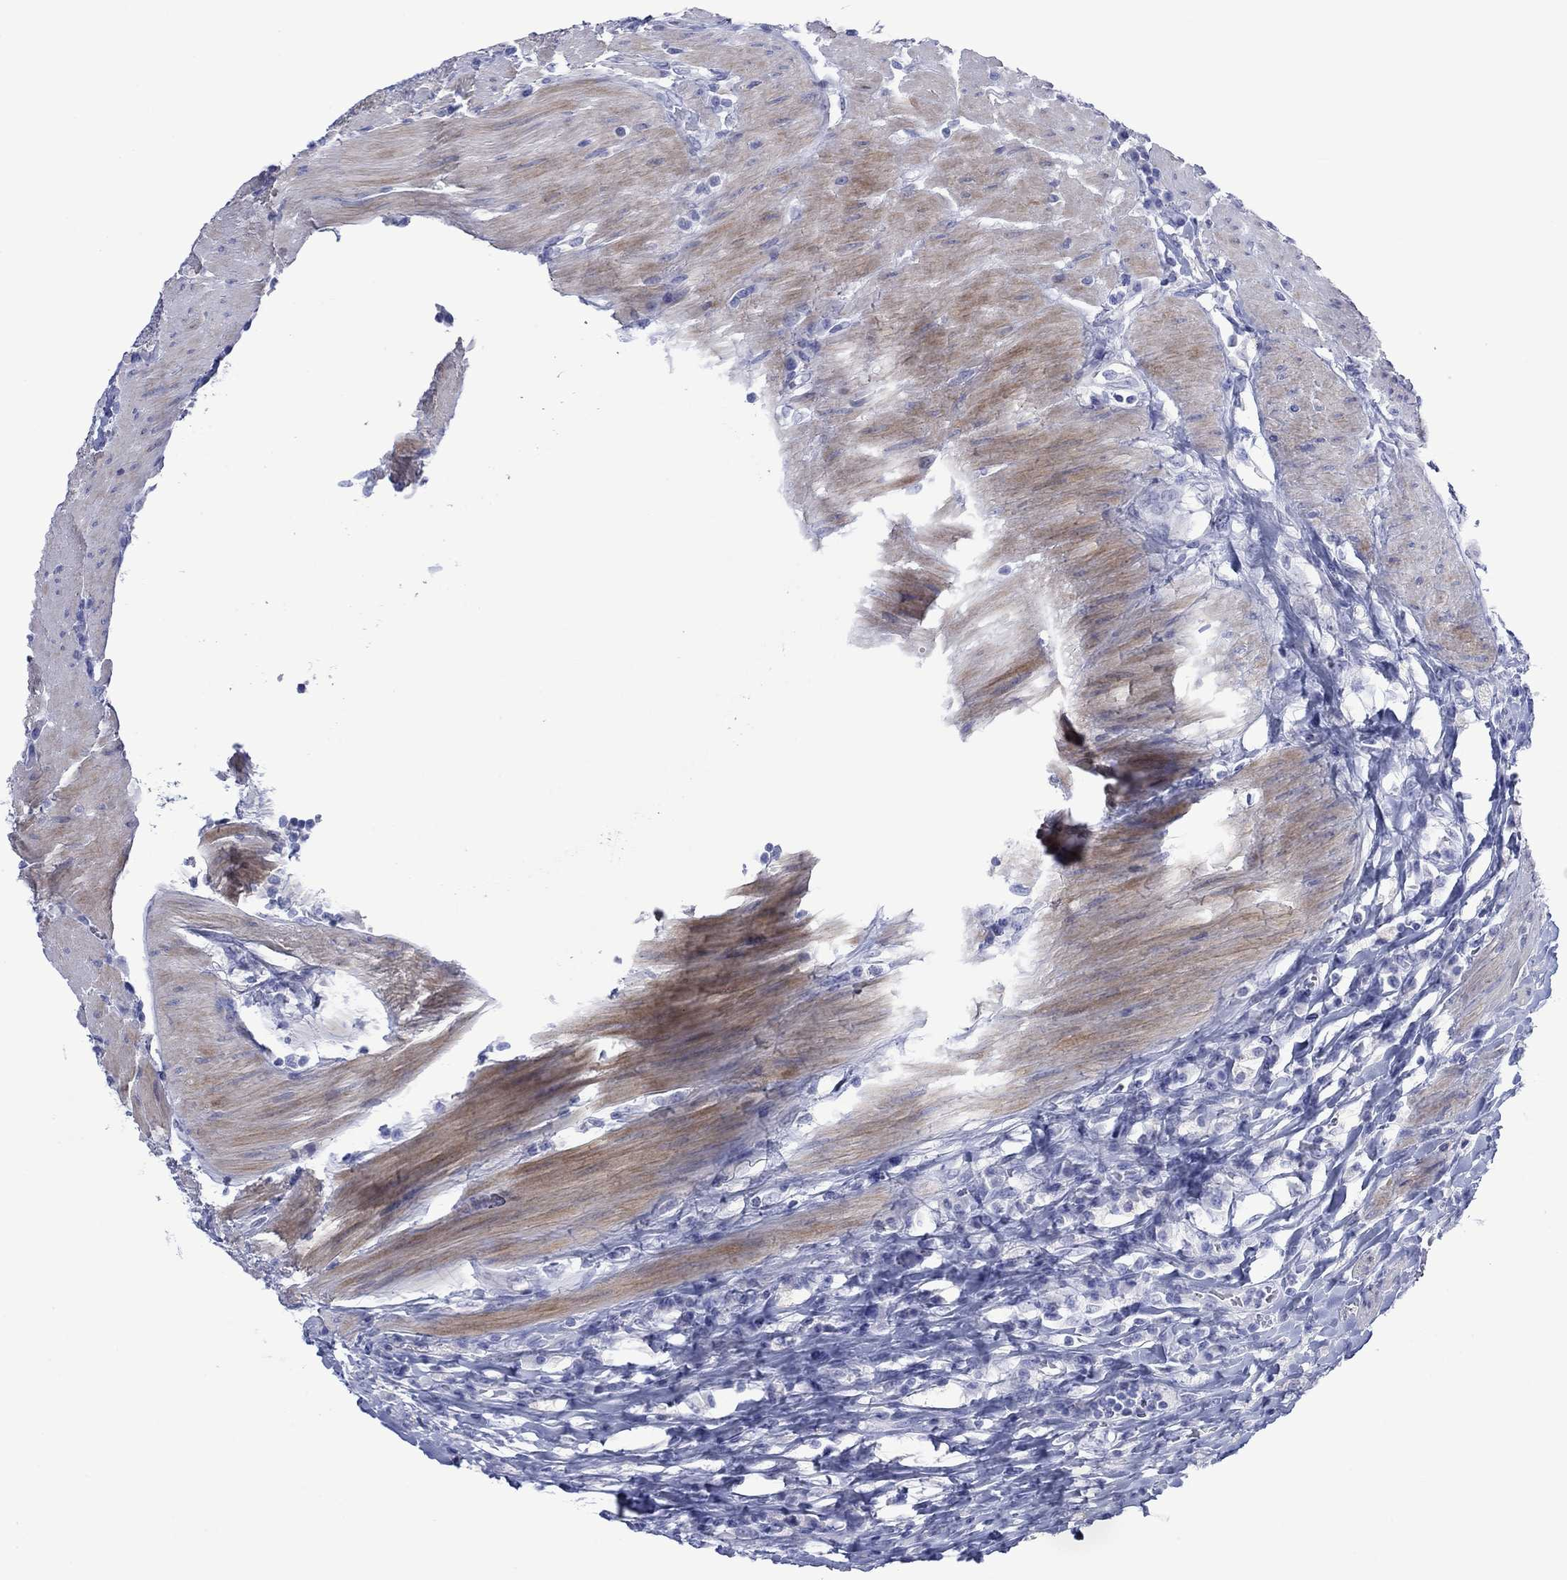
{"staining": {"intensity": "negative", "quantity": "none", "location": "none"}, "tissue": "colorectal cancer", "cell_type": "Tumor cells", "image_type": "cancer", "snomed": [{"axis": "morphology", "description": "Adenocarcinoma, NOS"}, {"axis": "topography", "description": "Colon"}], "caption": "Tumor cells show no significant protein positivity in colorectal cancer.", "gene": "MLANA", "patient": {"sex": "female", "age": 86}}